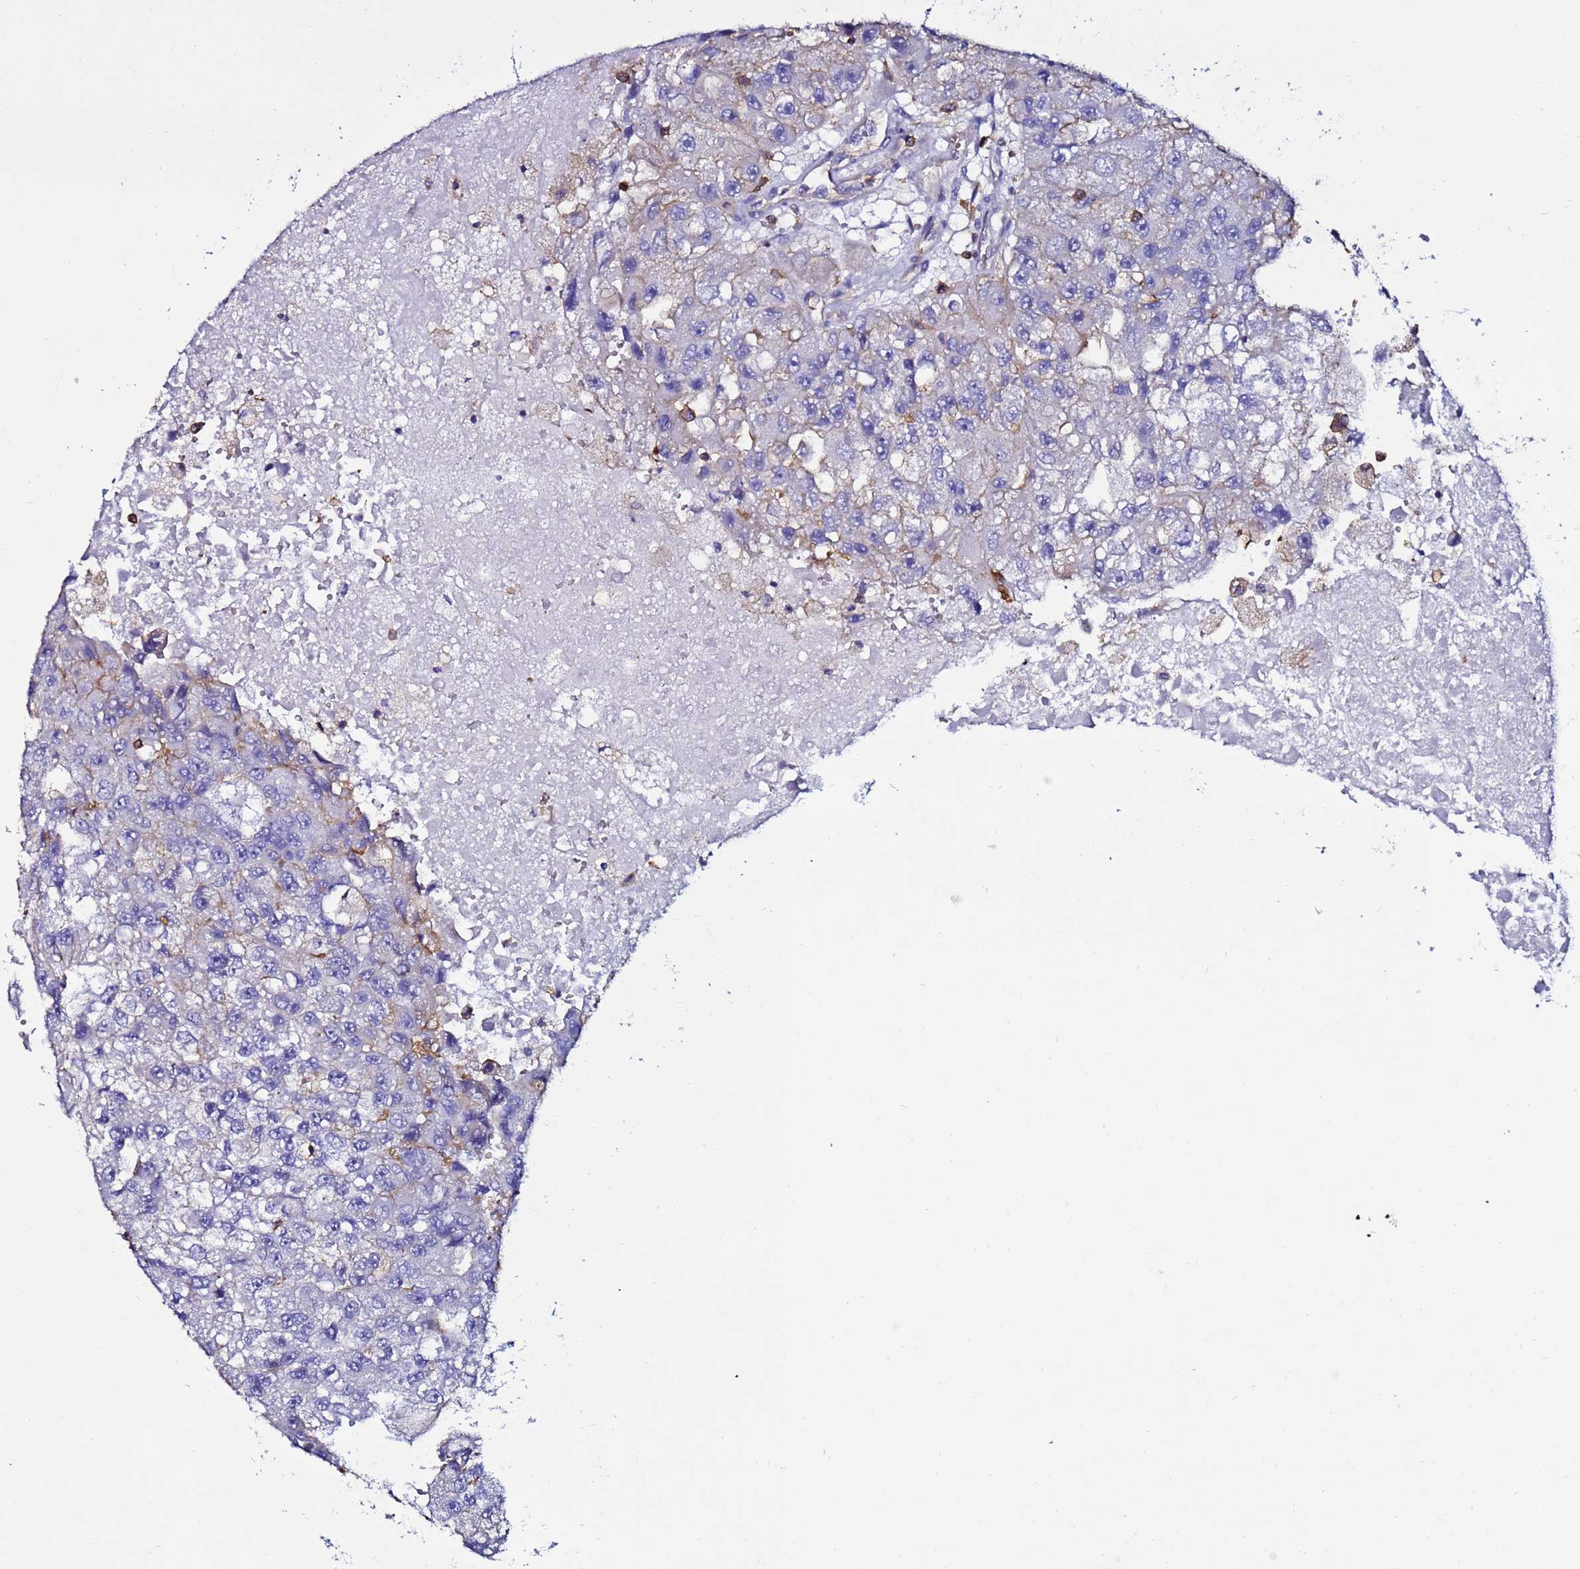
{"staining": {"intensity": "negative", "quantity": "none", "location": "none"}, "tissue": "renal cancer", "cell_type": "Tumor cells", "image_type": "cancer", "snomed": [{"axis": "morphology", "description": "Adenocarcinoma, NOS"}, {"axis": "topography", "description": "Kidney"}], "caption": "High magnification brightfield microscopy of renal cancer stained with DAB (3,3'-diaminobenzidine) (brown) and counterstained with hematoxylin (blue): tumor cells show no significant expression. (DAB (3,3'-diaminobenzidine) IHC visualized using brightfield microscopy, high magnification).", "gene": "ACTB", "patient": {"sex": "male", "age": 63}}